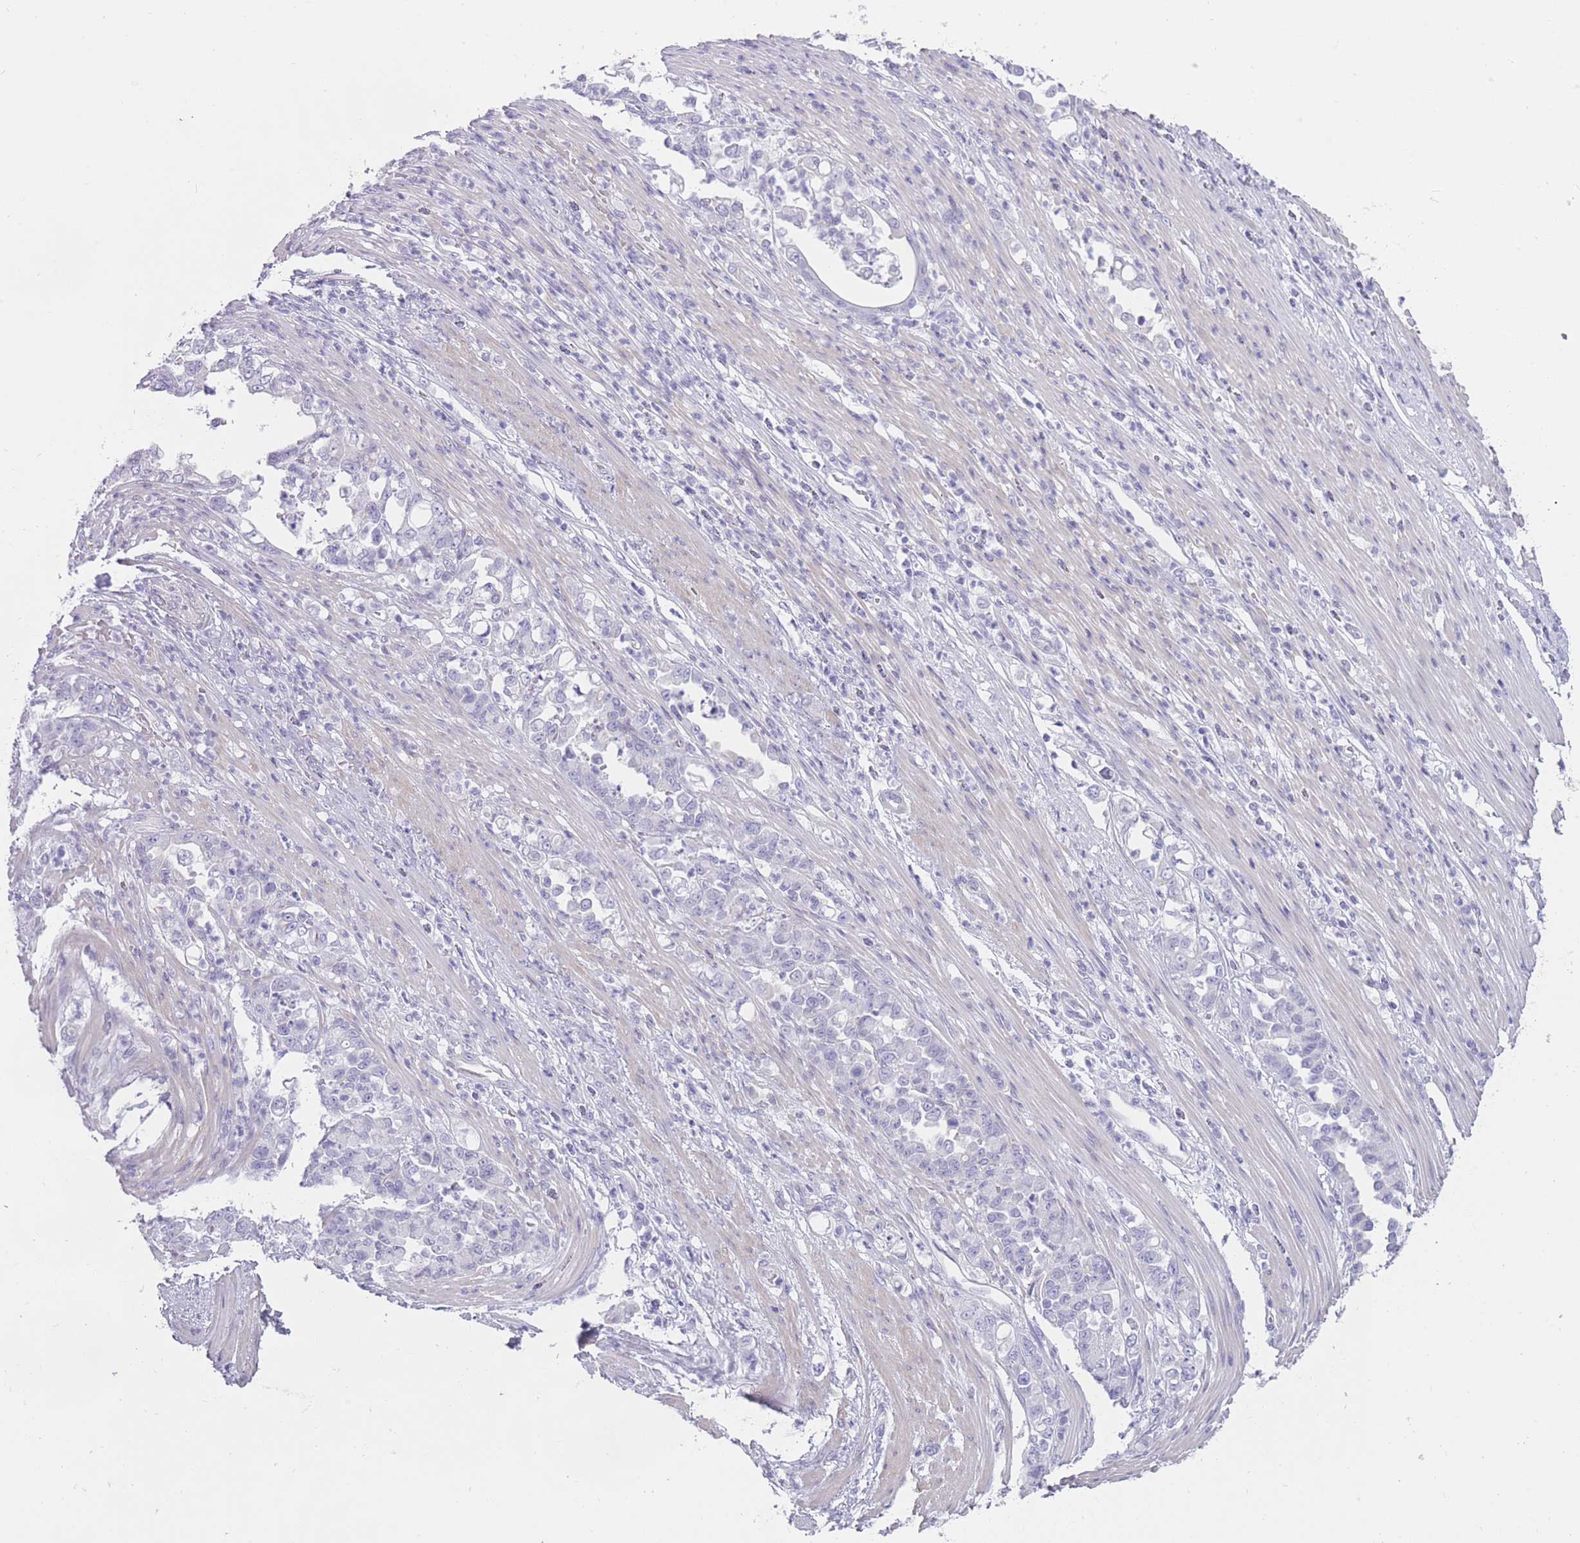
{"staining": {"intensity": "negative", "quantity": "none", "location": "none"}, "tissue": "stomach cancer", "cell_type": "Tumor cells", "image_type": "cancer", "snomed": [{"axis": "morphology", "description": "Normal tissue, NOS"}, {"axis": "morphology", "description": "Adenocarcinoma, NOS"}, {"axis": "topography", "description": "Stomach"}], "caption": "This is an immunohistochemistry (IHC) micrograph of adenocarcinoma (stomach). There is no positivity in tumor cells.", "gene": "OR11H12", "patient": {"sex": "female", "age": 79}}